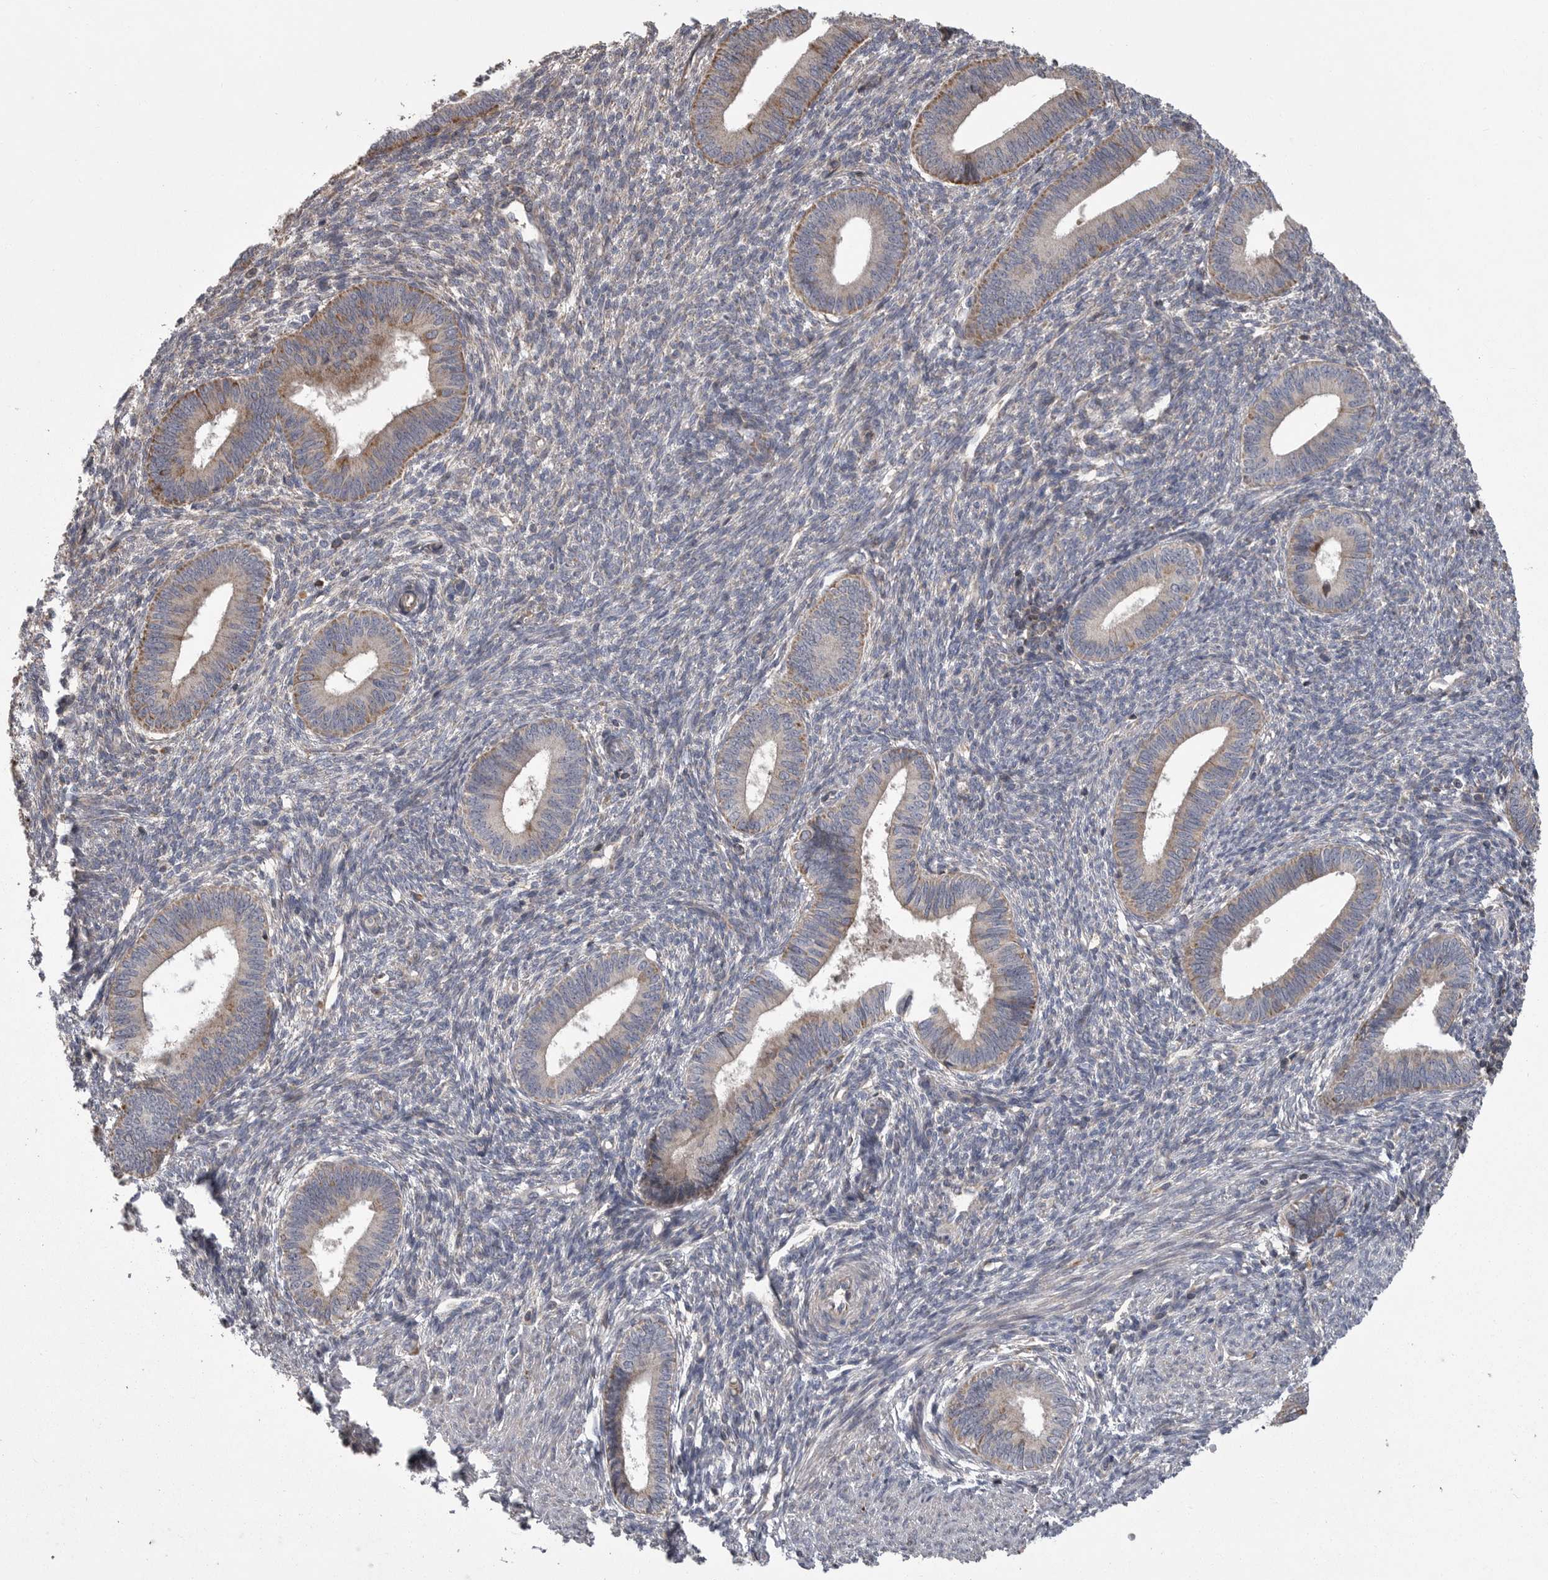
{"staining": {"intensity": "negative", "quantity": "none", "location": "none"}, "tissue": "endometrium", "cell_type": "Cells in endometrial stroma", "image_type": "normal", "snomed": [{"axis": "morphology", "description": "Normal tissue, NOS"}, {"axis": "topography", "description": "Endometrium"}], "caption": "Cells in endometrial stroma are negative for protein expression in benign human endometrium. (Immunohistochemistry, brightfield microscopy, high magnification).", "gene": "CRP", "patient": {"sex": "female", "age": 46}}